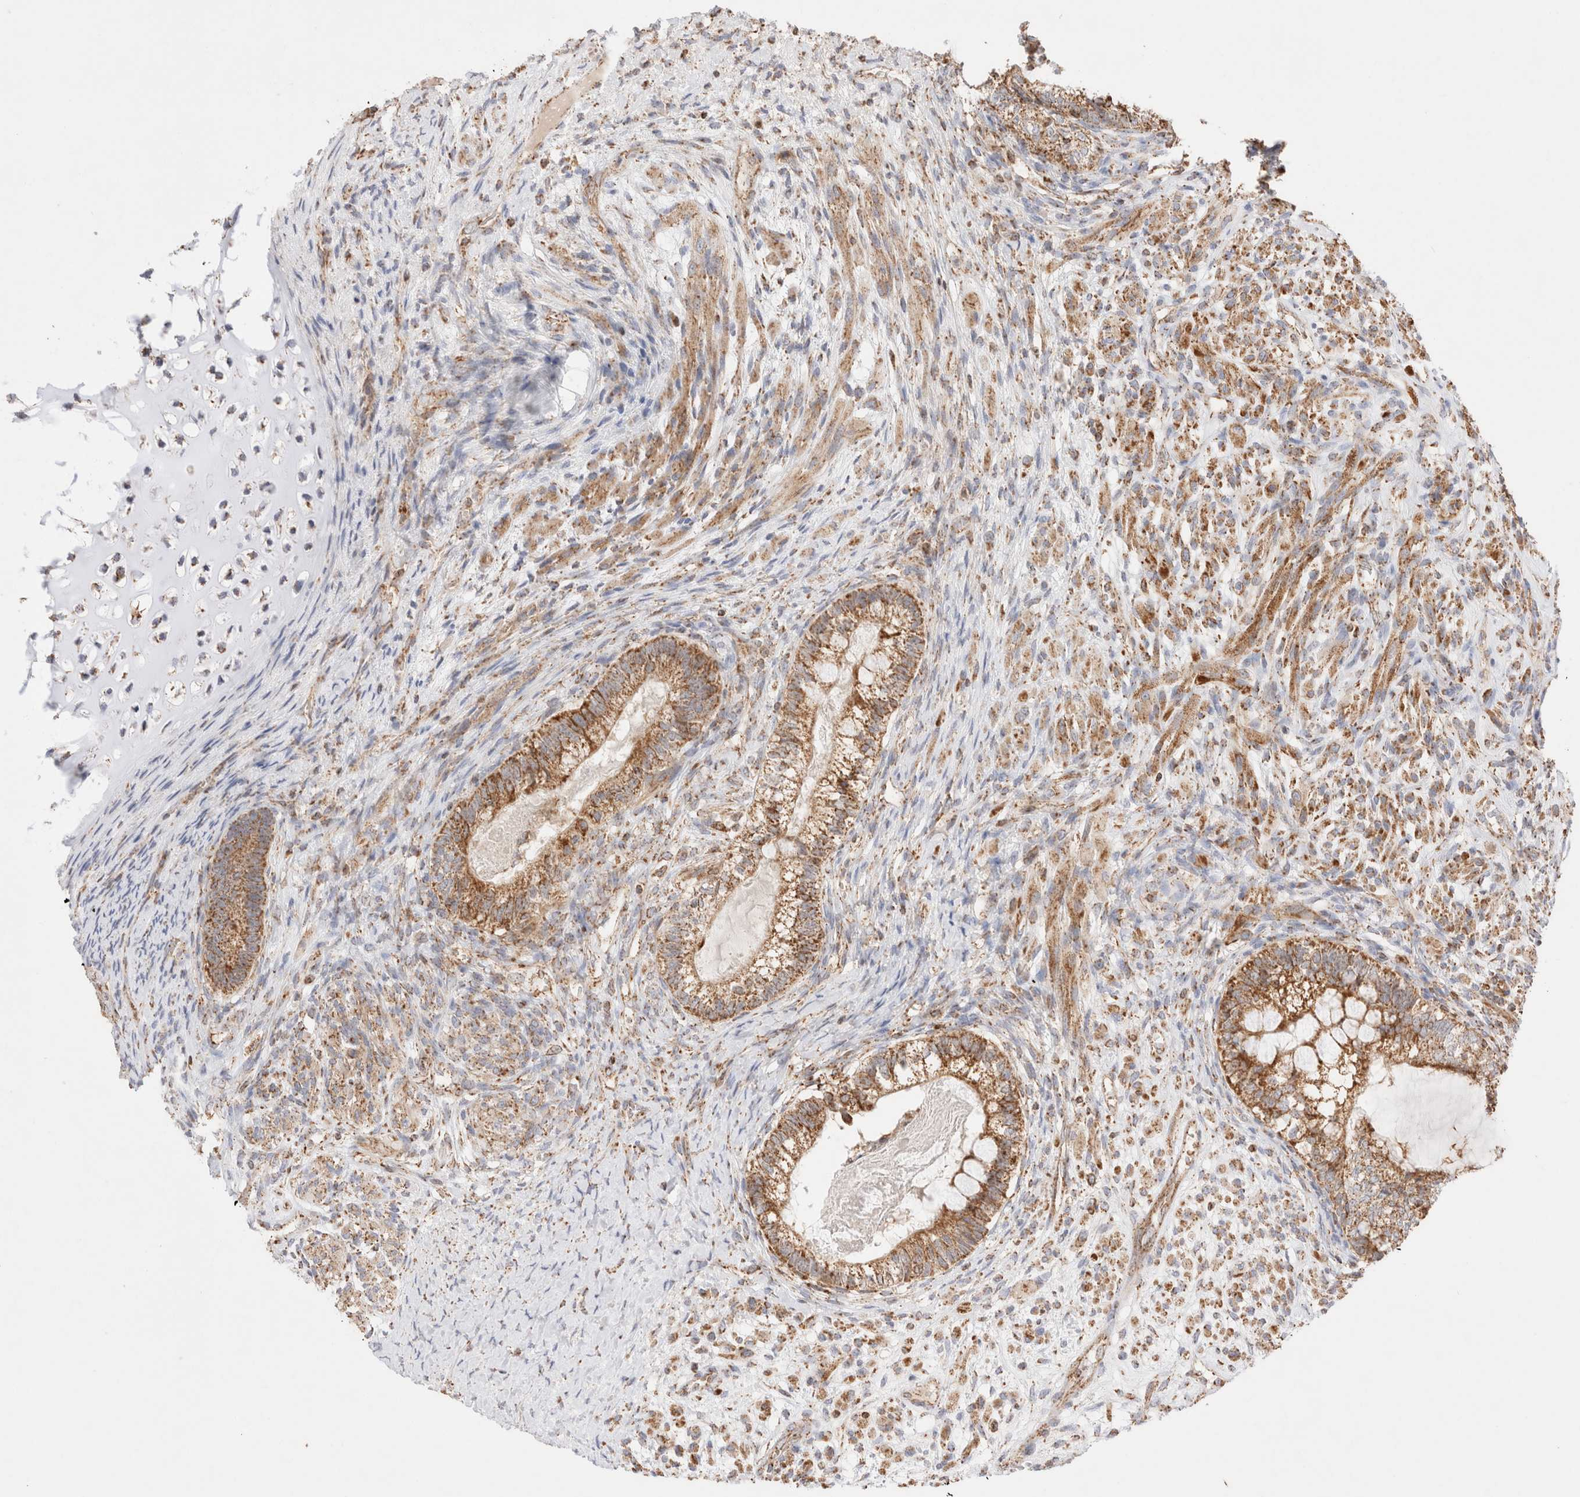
{"staining": {"intensity": "moderate", "quantity": ">75%", "location": "cytoplasmic/membranous"}, "tissue": "testis cancer", "cell_type": "Tumor cells", "image_type": "cancer", "snomed": [{"axis": "morphology", "description": "Seminoma, NOS"}, {"axis": "morphology", "description": "Carcinoma, Embryonal, NOS"}, {"axis": "topography", "description": "Testis"}], "caption": "IHC histopathology image of testis cancer (seminoma) stained for a protein (brown), which exhibits medium levels of moderate cytoplasmic/membranous staining in about >75% of tumor cells.", "gene": "TMPPE", "patient": {"sex": "male", "age": 28}}